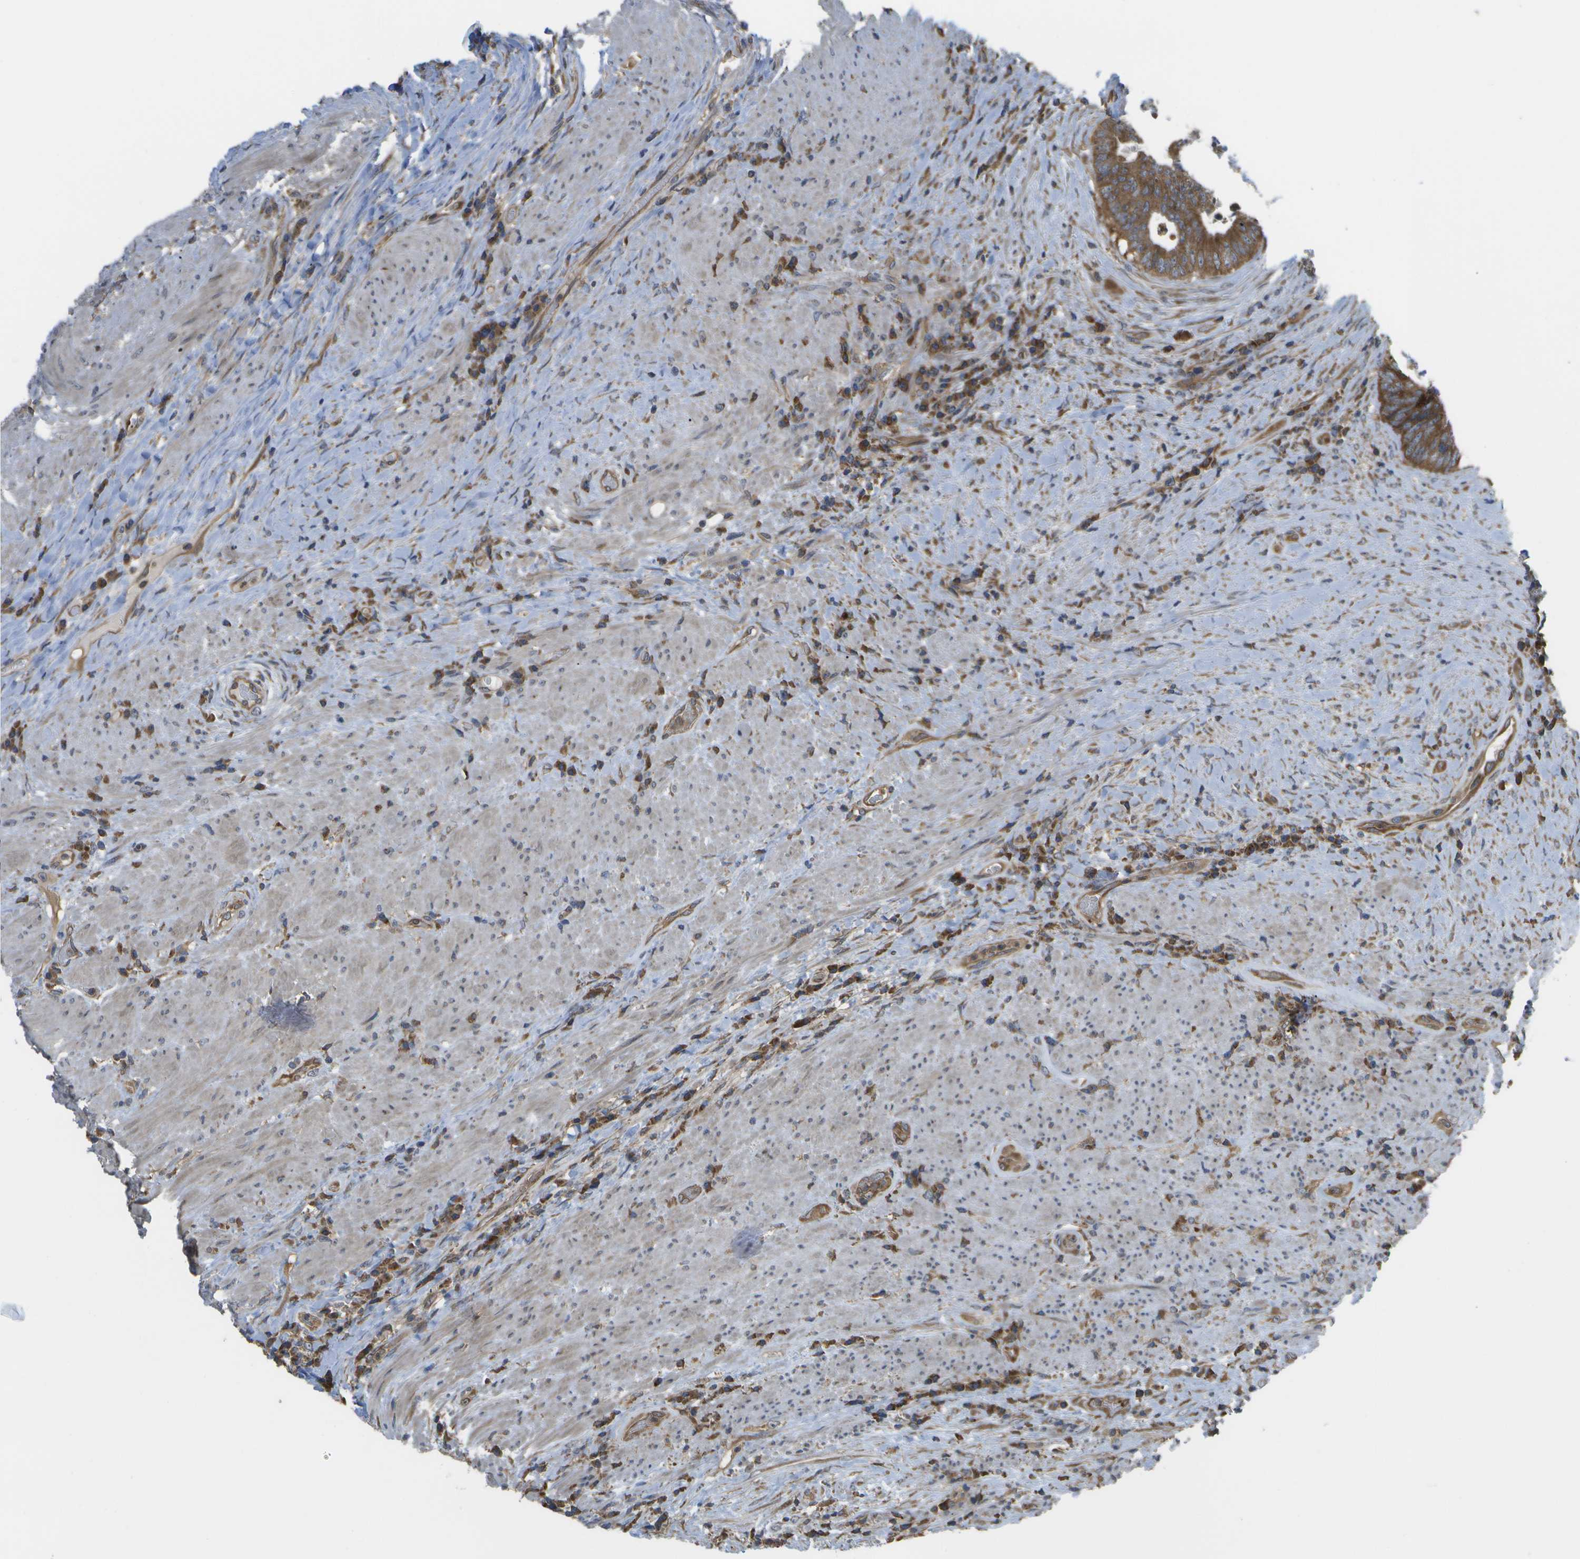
{"staining": {"intensity": "moderate", "quantity": ">75%", "location": "cytoplasmic/membranous"}, "tissue": "colorectal cancer", "cell_type": "Tumor cells", "image_type": "cancer", "snomed": [{"axis": "morphology", "description": "Adenocarcinoma, NOS"}, {"axis": "topography", "description": "Rectum"}], "caption": "Protein analysis of colorectal cancer (adenocarcinoma) tissue demonstrates moderate cytoplasmic/membranous positivity in approximately >75% of tumor cells. Nuclei are stained in blue.", "gene": "DPM3", "patient": {"sex": "male", "age": 72}}